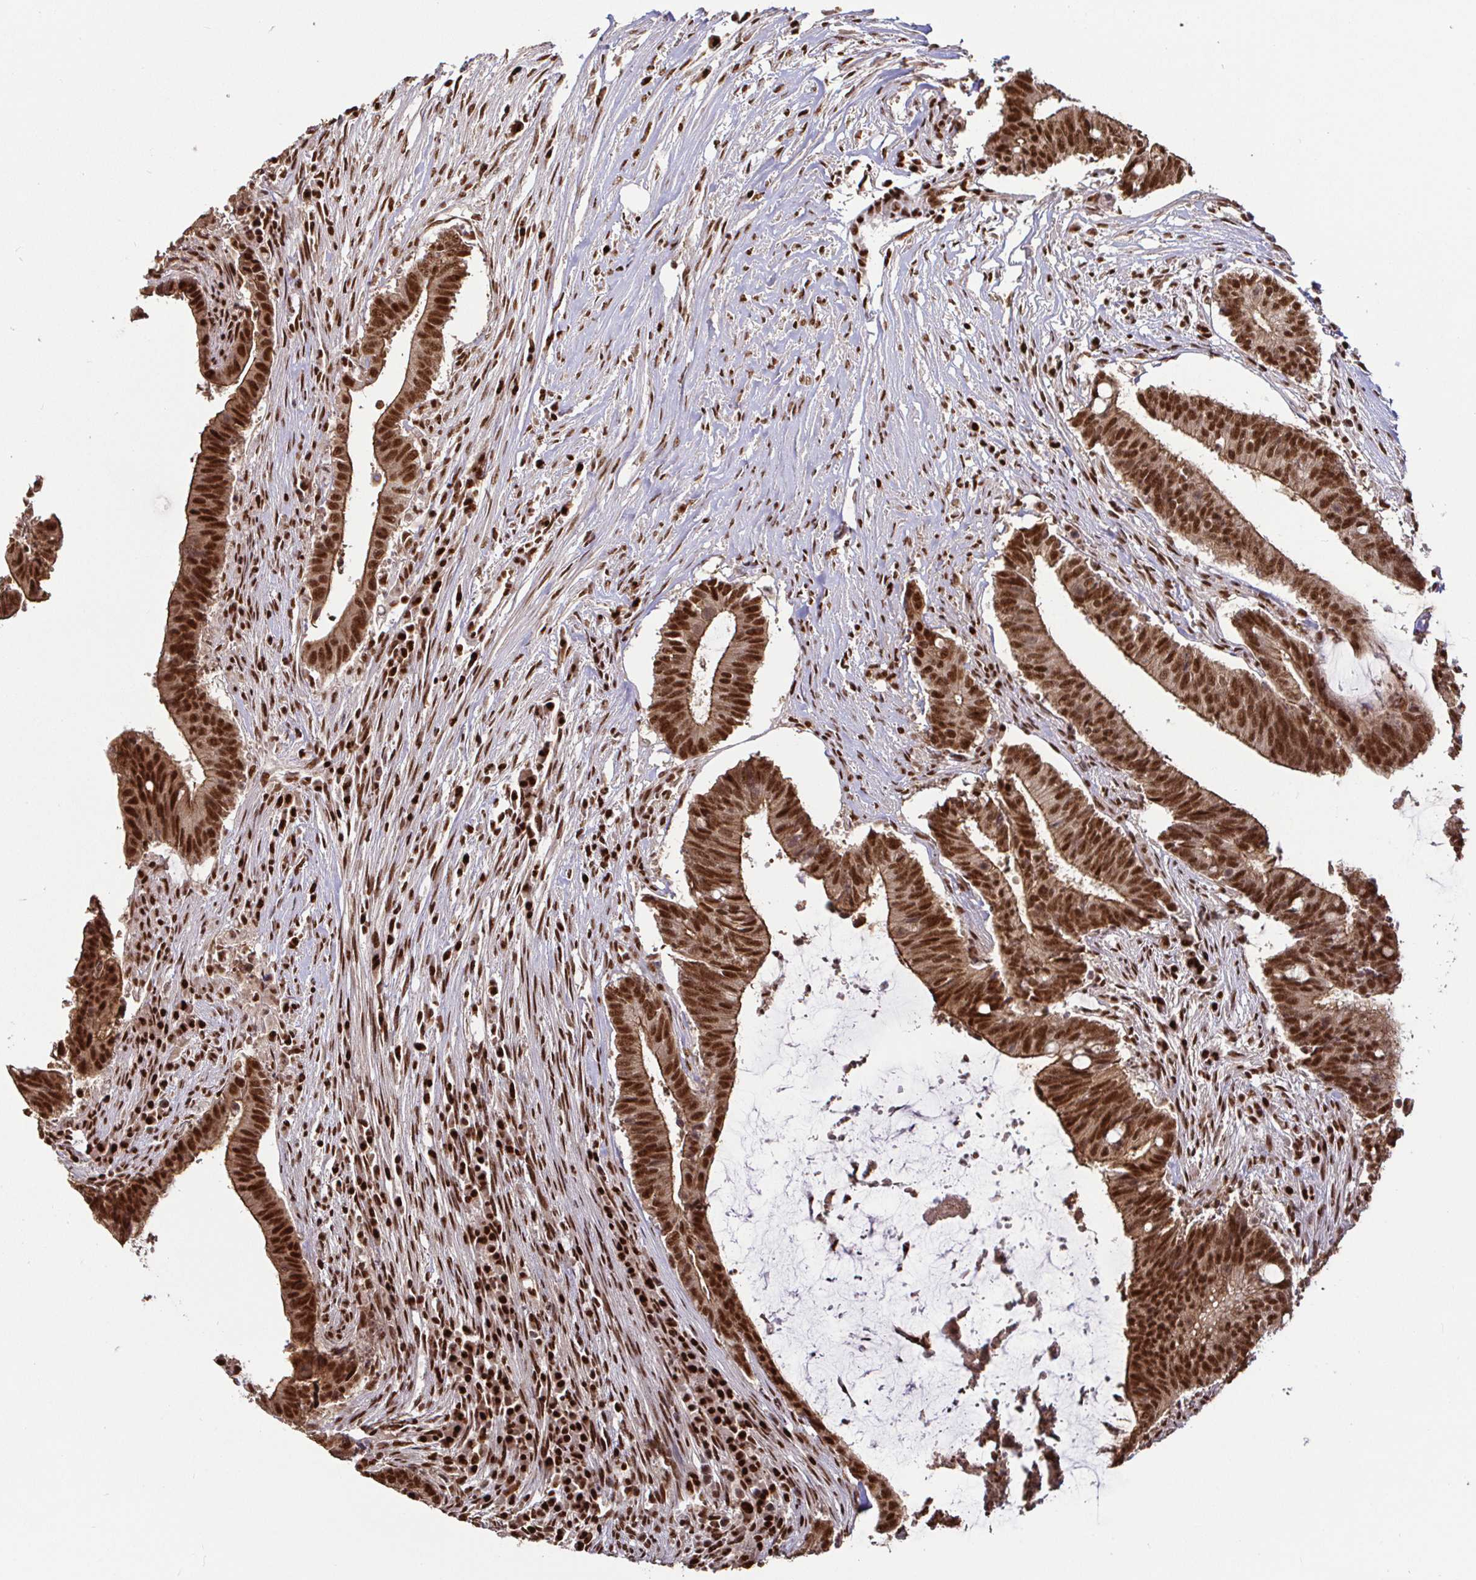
{"staining": {"intensity": "strong", "quantity": ">75%", "location": "cytoplasmic/membranous,nuclear"}, "tissue": "colorectal cancer", "cell_type": "Tumor cells", "image_type": "cancer", "snomed": [{"axis": "morphology", "description": "Adenocarcinoma, NOS"}, {"axis": "topography", "description": "Colon"}], "caption": "The image demonstrates immunohistochemical staining of colorectal cancer (adenocarcinoma). There is strong cytoplasmic/membranous and nuclear expression is seen in about >75% of tumor cells.", "gene": "SP3", "patient": {"sex": "female", "age": 43}}